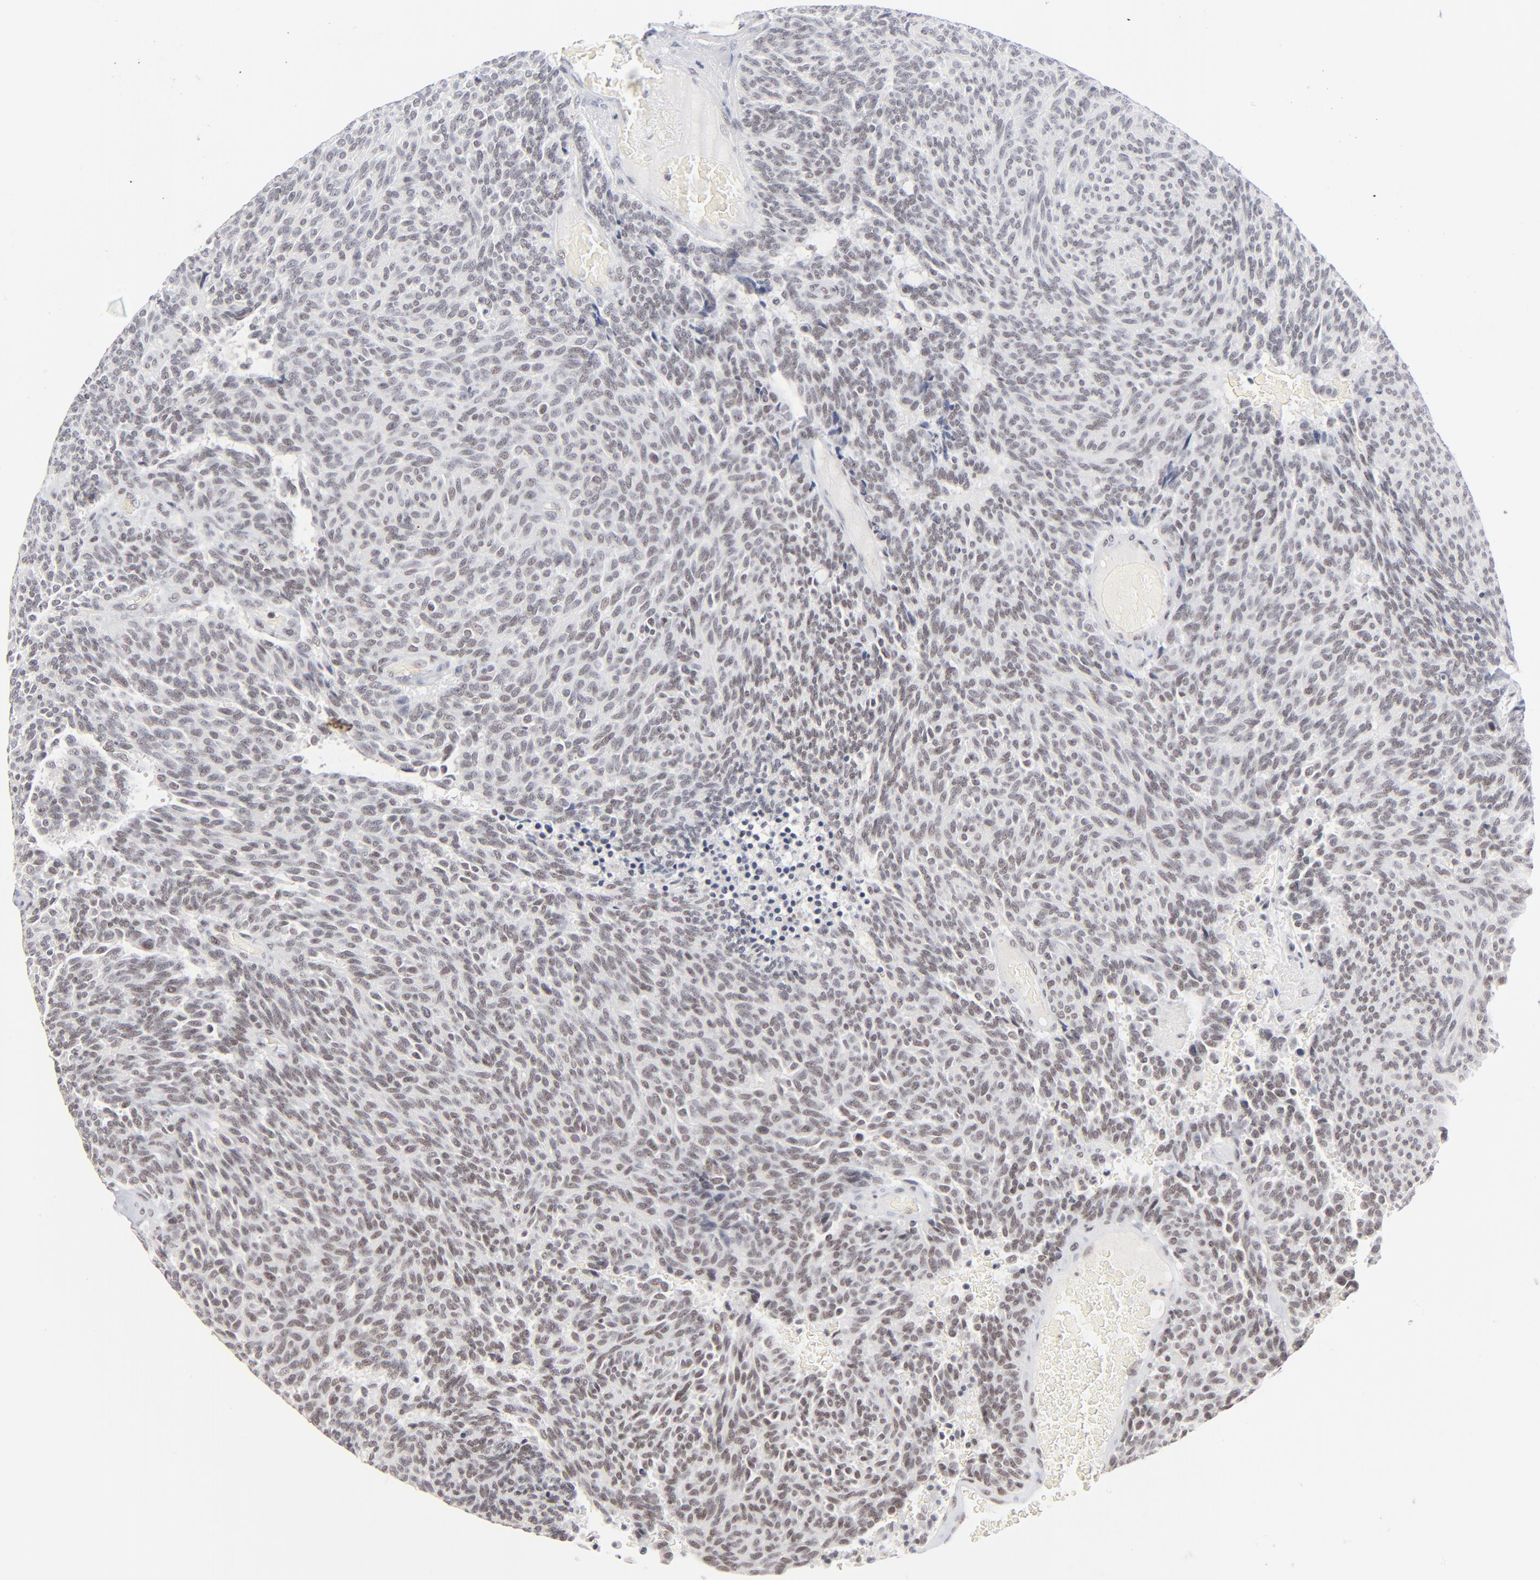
{"staining": {"intensity": "weak", "quantity": "25%-75%", "location": "nuclear"}, "tissue": "carcinoid", "cell_type": "Tumor cells", "image_type": "cancer", "snomed": [{"axis": "morphology", "description": "Carcinoid, malignant, NOS"}, {"axis": "topography", "description": "Pancreas"}], "caption": "Immunohistochemistry (IHC) micrograph of neoplastic tissue: carcinoid stained using IHC exhibits low levels of weak protein expression localized specifically in the nuclear of tumor cells, appearing as a nuclear brown color.", "gene": "ZNF143", "patient": {"sex": "female", "age": 54}}